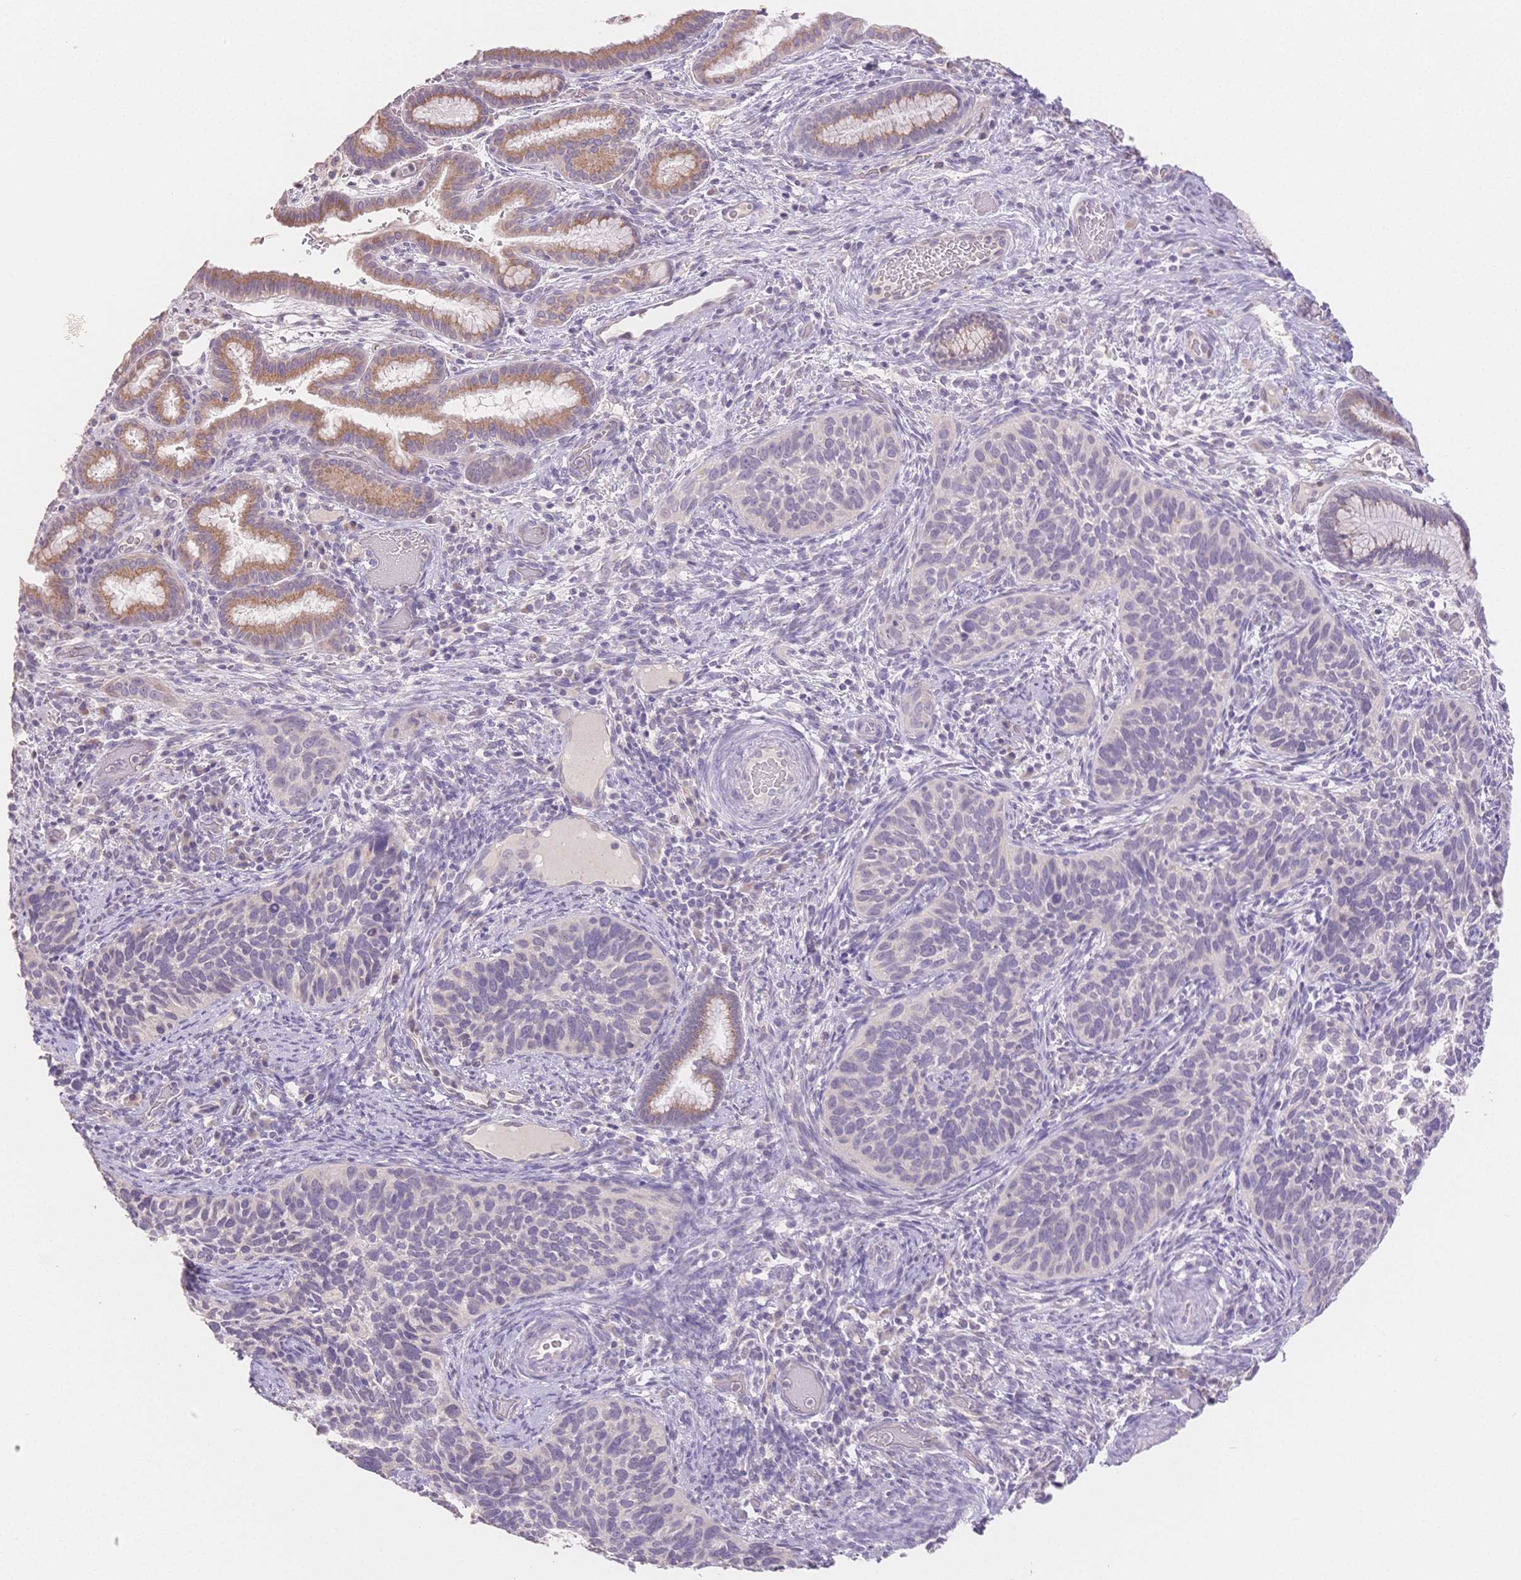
{"staining": {"intensity": "negative", "quantity": "none", "location": "none"}, "tissue": "cervical cancer", "cell_type": "Tumor cells", "image_type": "cancer", "snomed": [{"axis": "morphology", "description": "Squamous cell carcinoma, NOS"}, {"axis": "topography", "description": "Cervix"}], "caption": "Cervical cancer was stained to show a protein in brown. There is no significant positivity in tumor cells.", "gene": "SUV39H2", "patient": {"sex": "female", "age": 51}}